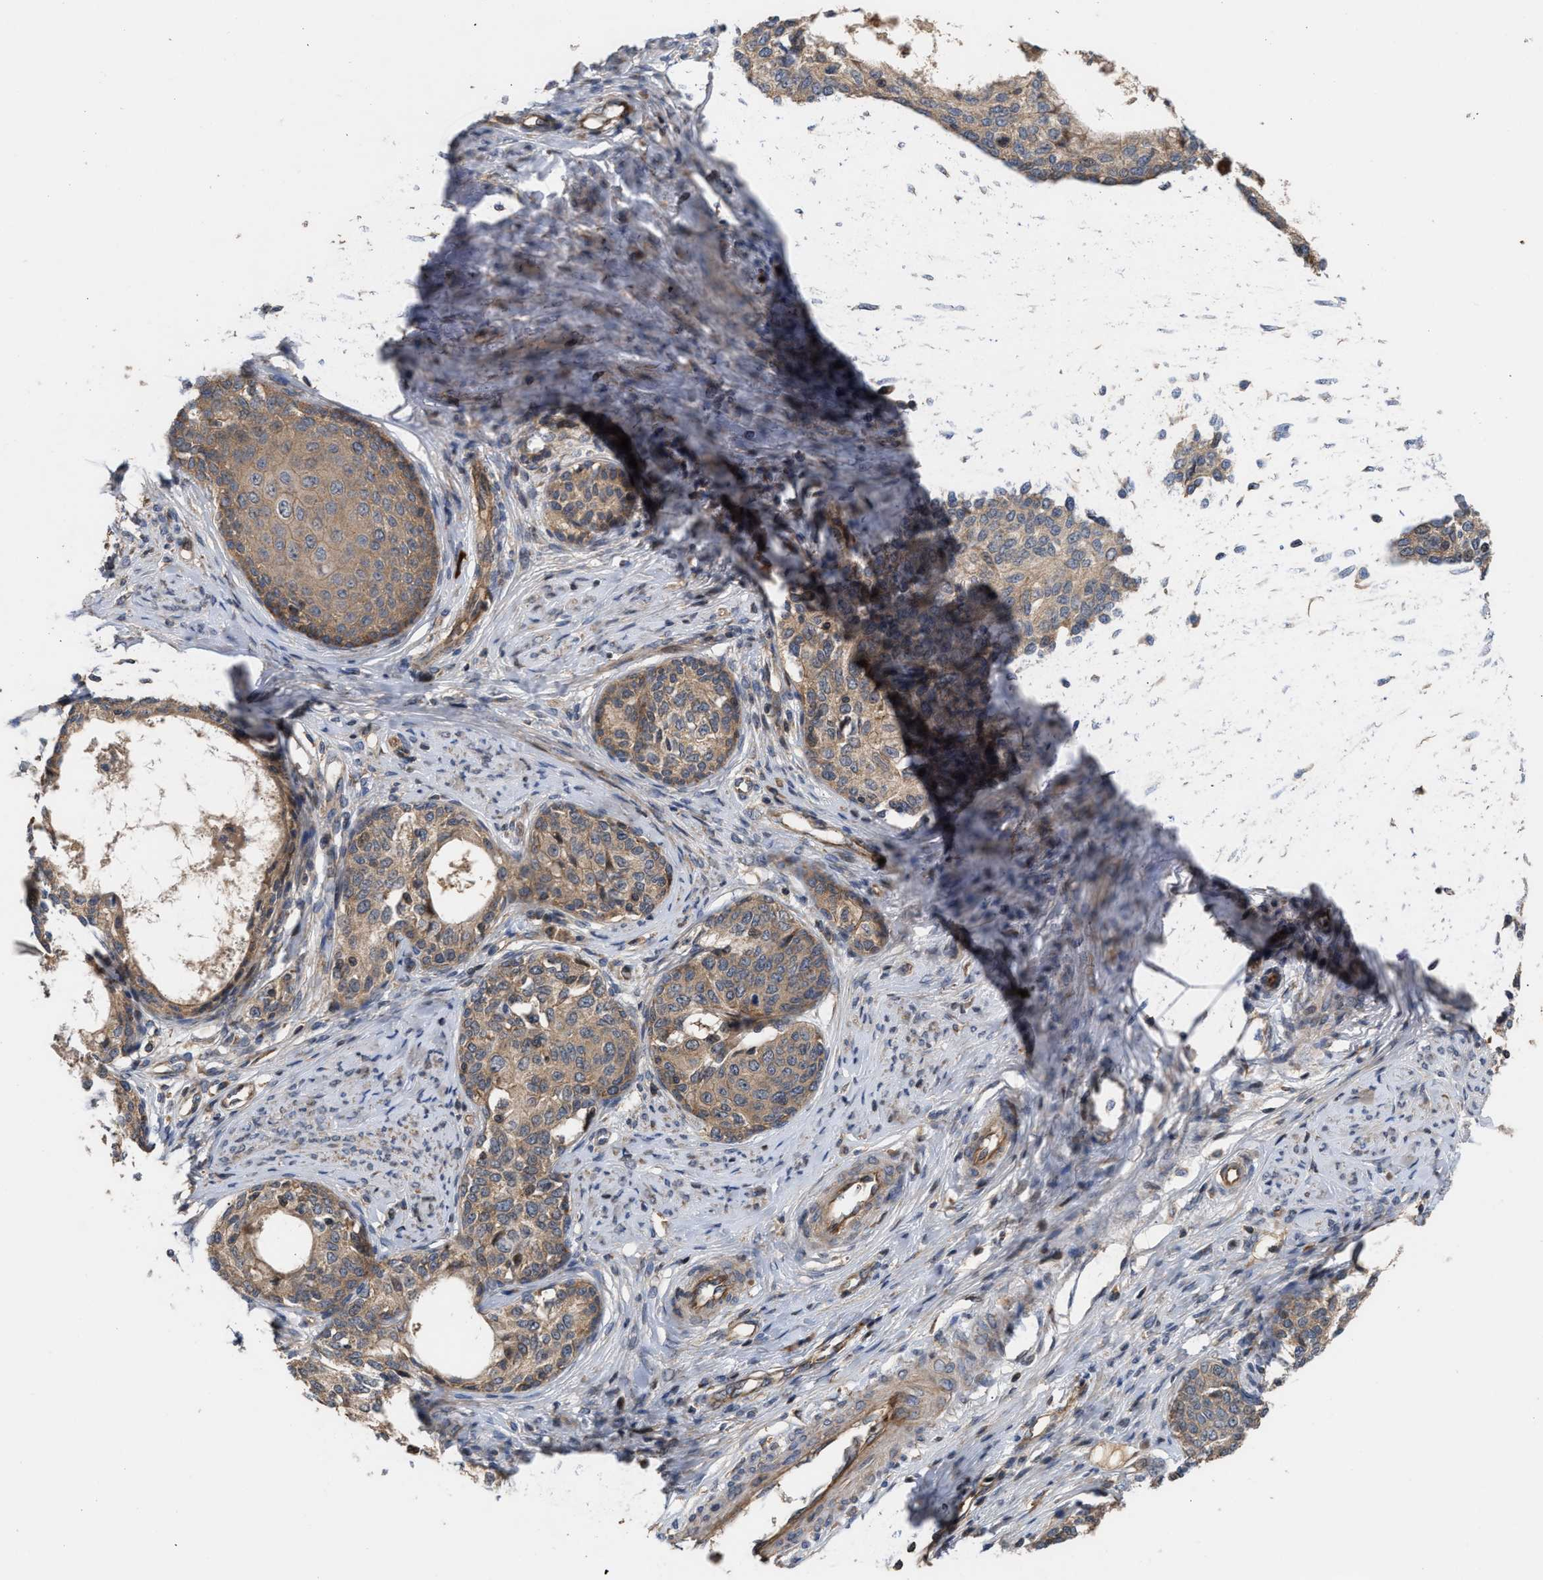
{"staining": {"intensity": "moderate", "quantity": ">75%", "location": "cytoplasmic/membranous"}, "tissue": "cervical cancer", "cell_type": "Tumor cells", "image_type": "cancer", "snomed": [{"axis": "morphology", "description": "Squamous cell carcinoma, NOS"}, {"axis": "morphology", "description": "Adenocarcinoma, NOS"}, {"axis": "topography", "description": "Cervix"}], "caption": "Moderate cytoplasmic/membranous expression is identified in approximately >75% of tumor cells in adenocarcinoma (cervical).", "gene": "STAU1", "patient": {"sex": "female", "age": 52}}